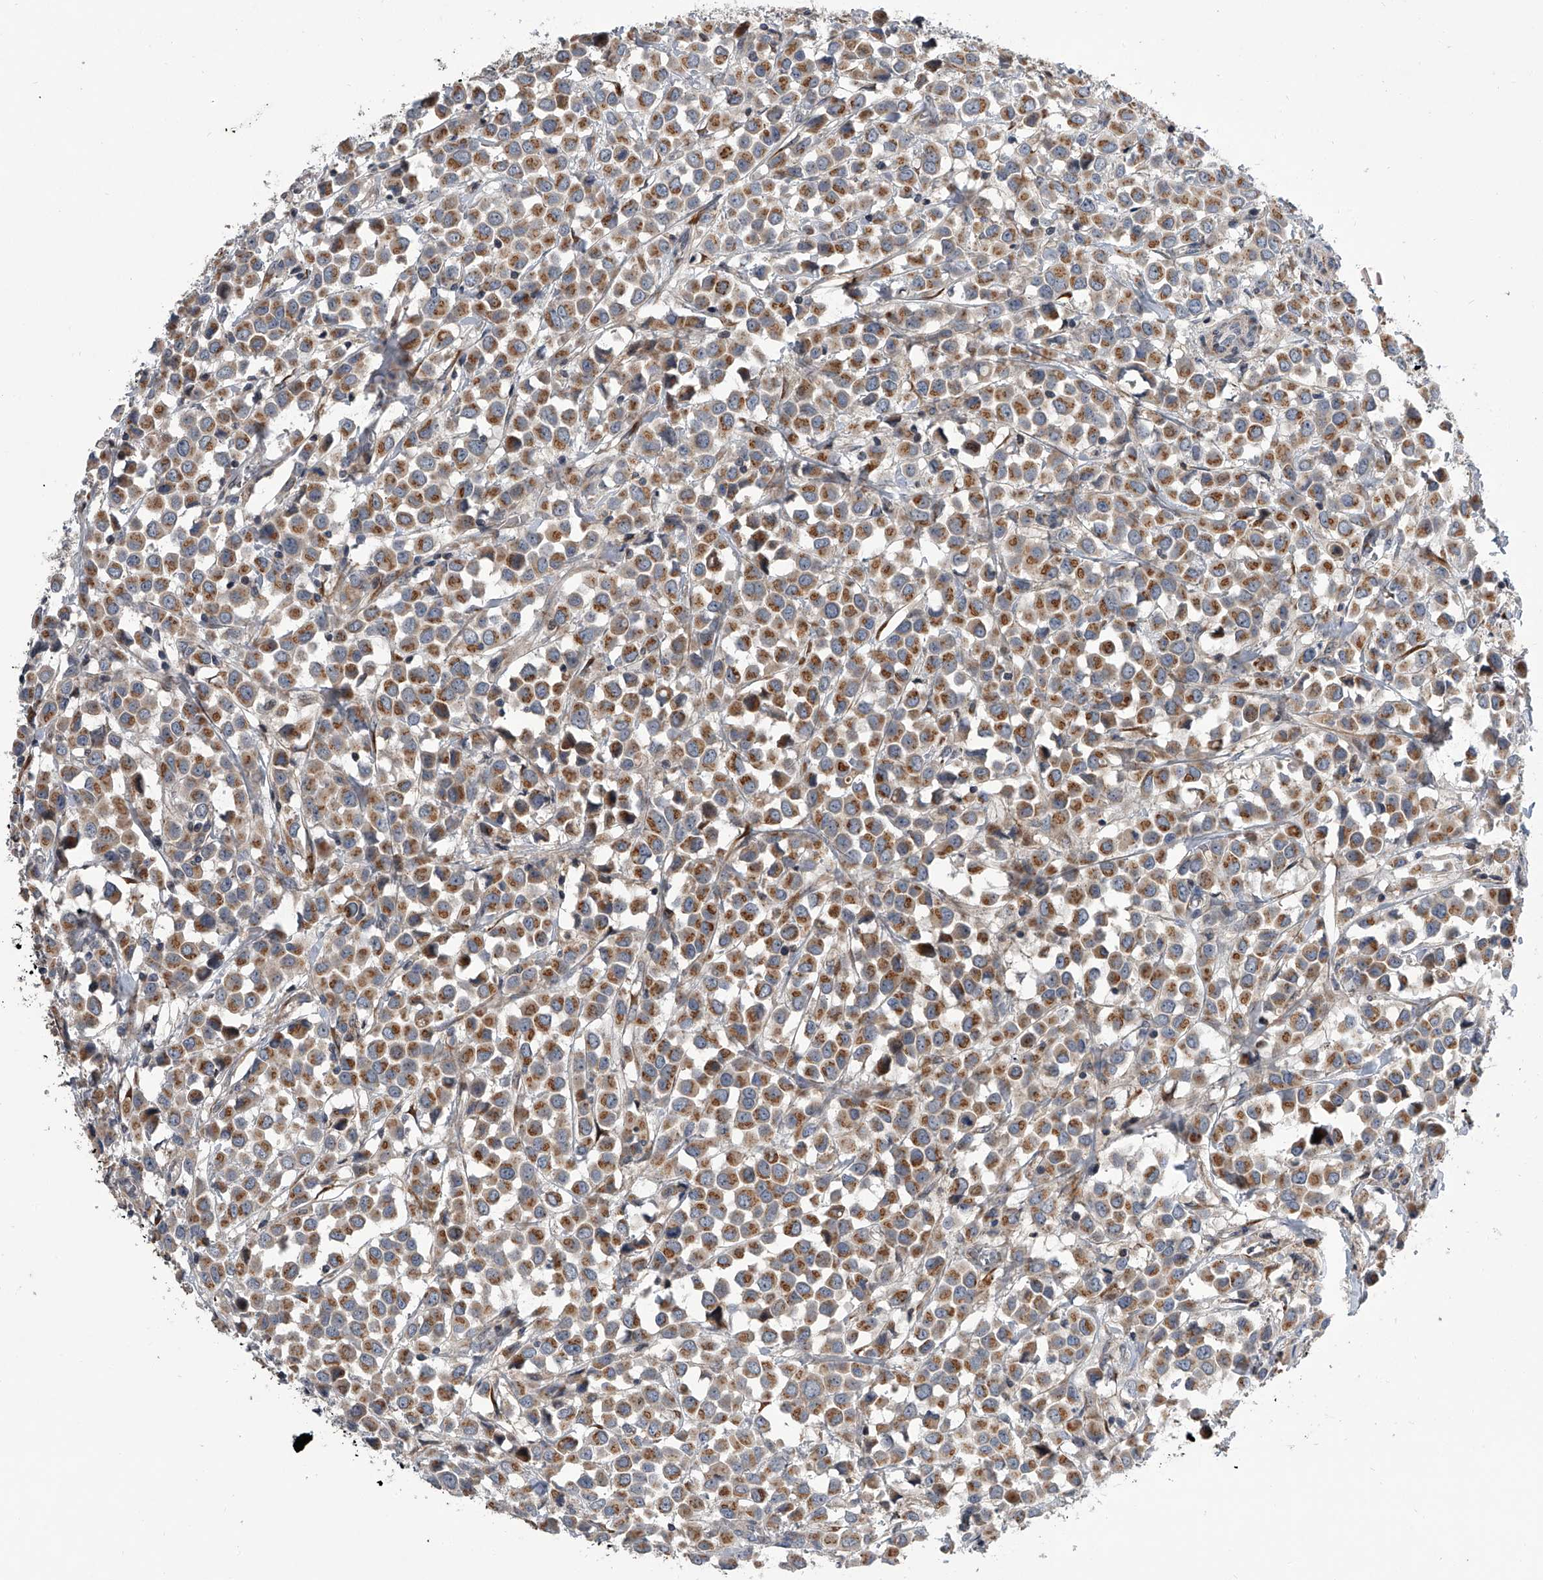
{"staining": {"intensity": "moderate", "quantity": ">75%", "location": "cytoplasmic/membranous"}, "tissue": "breast cancer", "cell_type": "Tumor cells", "image_type": "cancer", "snomed": [{"axis": "morphology", "description": "Duct carcinoma"}, {"axis": "topography", "description": "Breast"}], "caption": "Breast intraductal carcinoma was stained to show a protein in brown. There is medium levels of moderate cytoplasmic/membranous staining in approximately >75% of tumor cells.", "gene": "DLGAP2", "patient": {"sex": "female", "age": 61}}